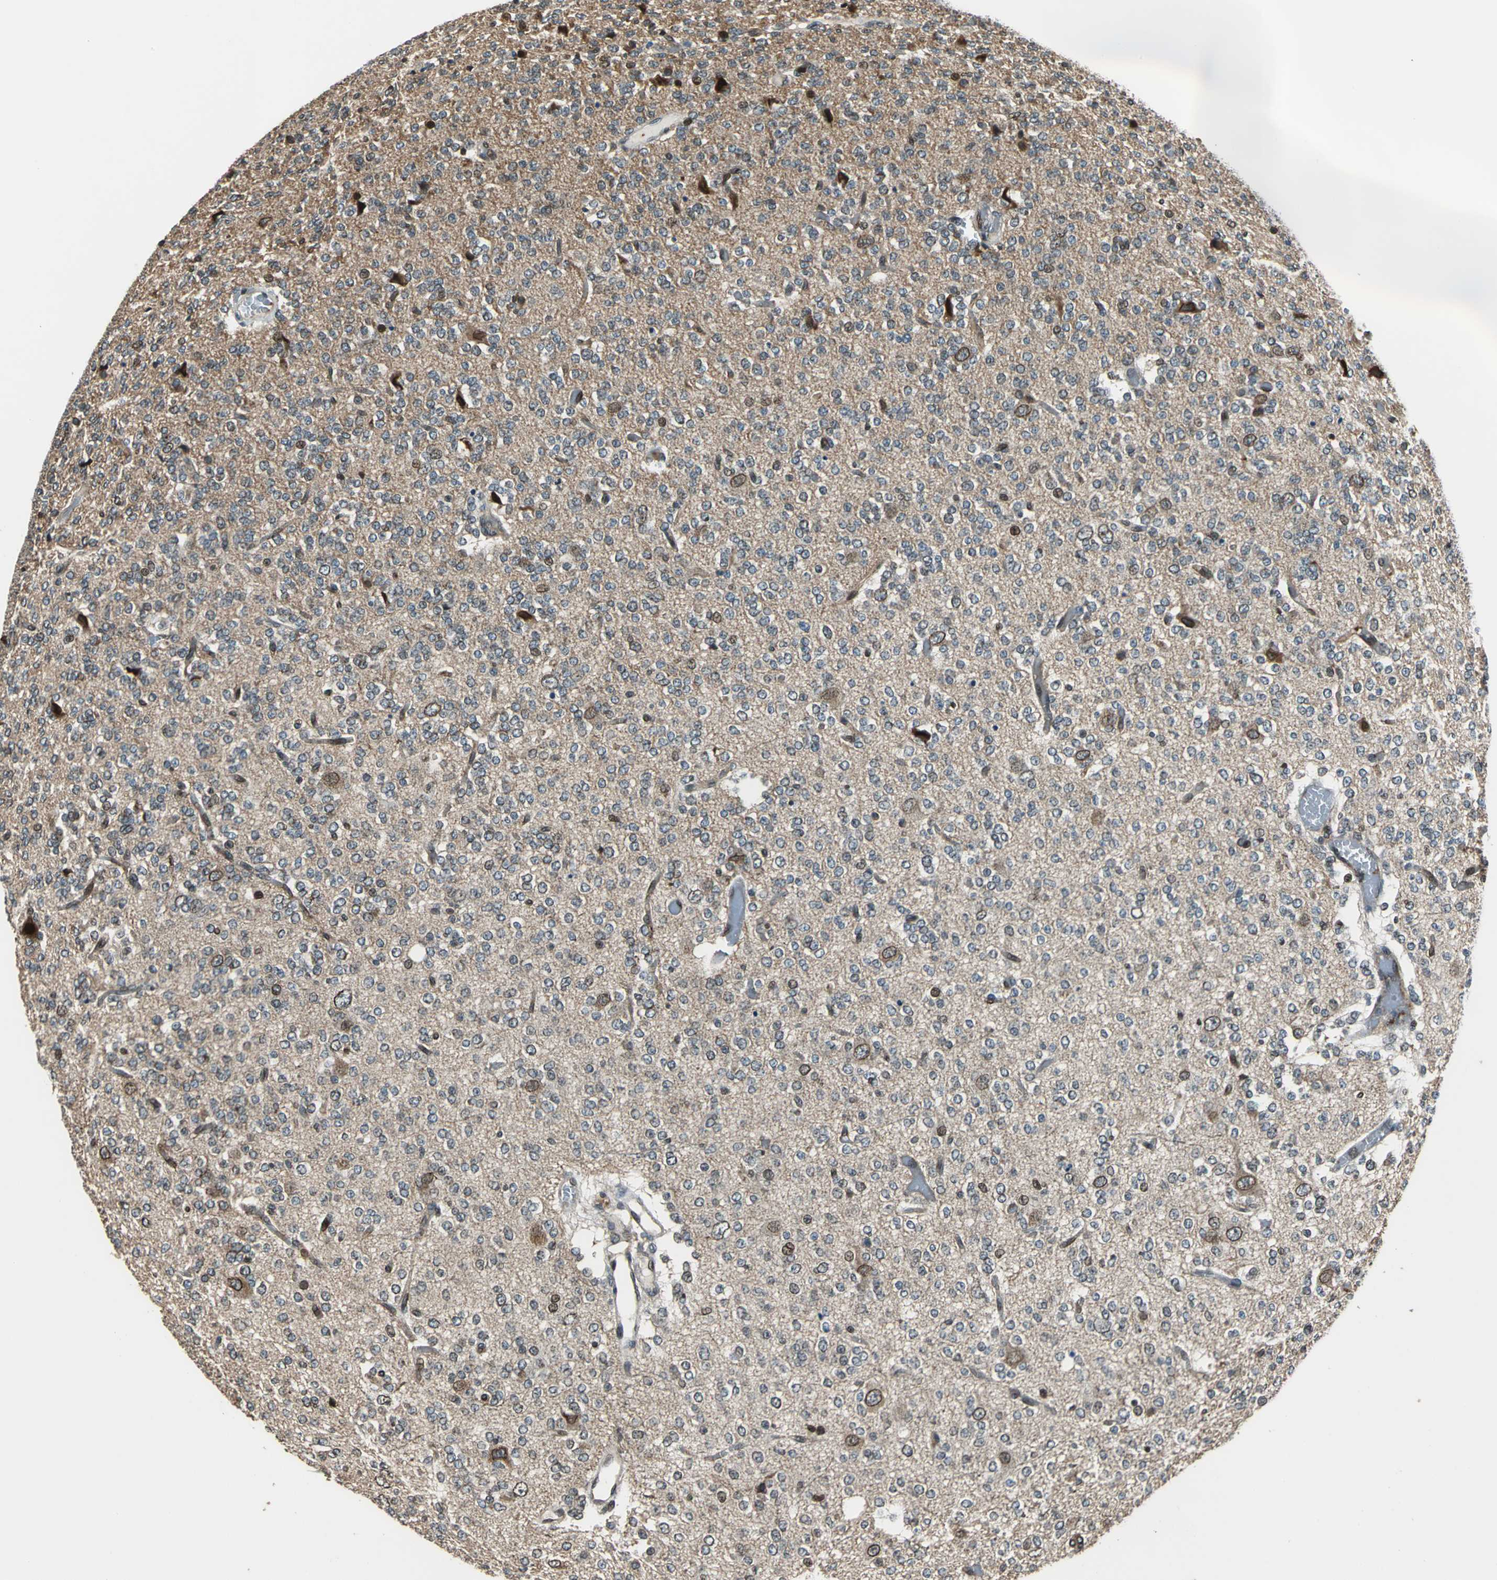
{"staining": {"intensity": "strong", "quantity": "<25%", "location": "cytoplasmic/membranous,nuclear"}, "tissue": "glioma", "cell_type": "Tumor cells", "image_type": "cancer", "snomed": [{"axis": "morphology", "description": "Glioma, malignant, Low grade"}, {"axis": "topography", "description": "Brain"}], "caption": "An immunohistochemistry (IHC) histopathology image of tumor tissue is shown. Protein staining in brown shows strong cytoplasmic/membranous and nuclear positivity in low-grade glioma (malignant) within tumor cells.", "gene": "BRIP1", "patient": {"sex": "male", "age": 38}}